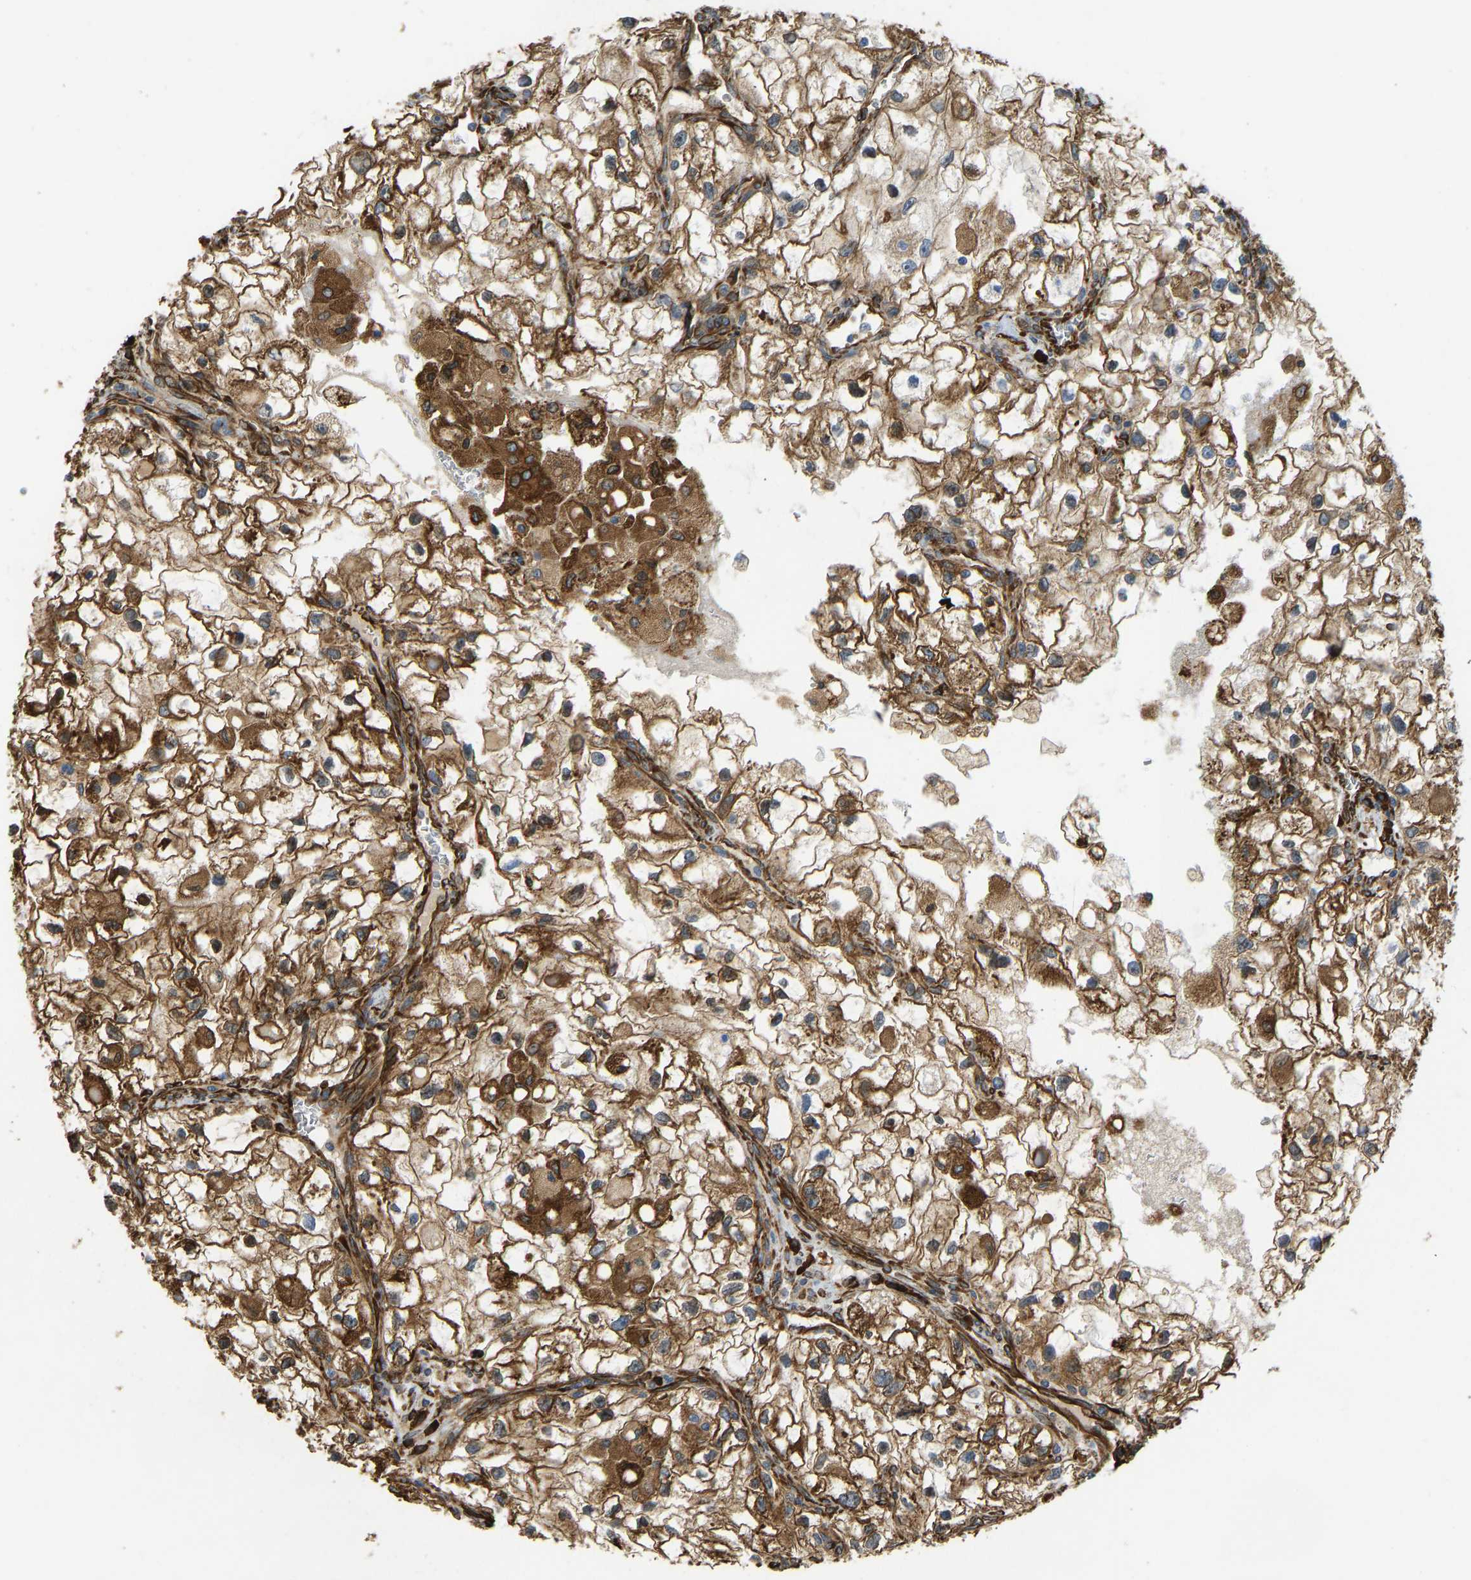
{"staining": {"intensity": "moderate", "quantity": ">75%", "location": "cytoplasmic/membranous"}, "tissue": "renal cancer", "cell_type": "Tumor cells", "image_type": "cancer", "snomed": [{"axis": "morphology", "description": "Adenocarcinoma, NOS"}, {"axis": "topography", "description": "Kidney"}], "caption": "Human adenocarcinoma (renal) stained with a brown dye displays moderate cytoplasmic/membranous positive positivity in approximately >75% of tumor cells.", "gene": "BEX3", "patient": {"sex": "female", "age": 70}}